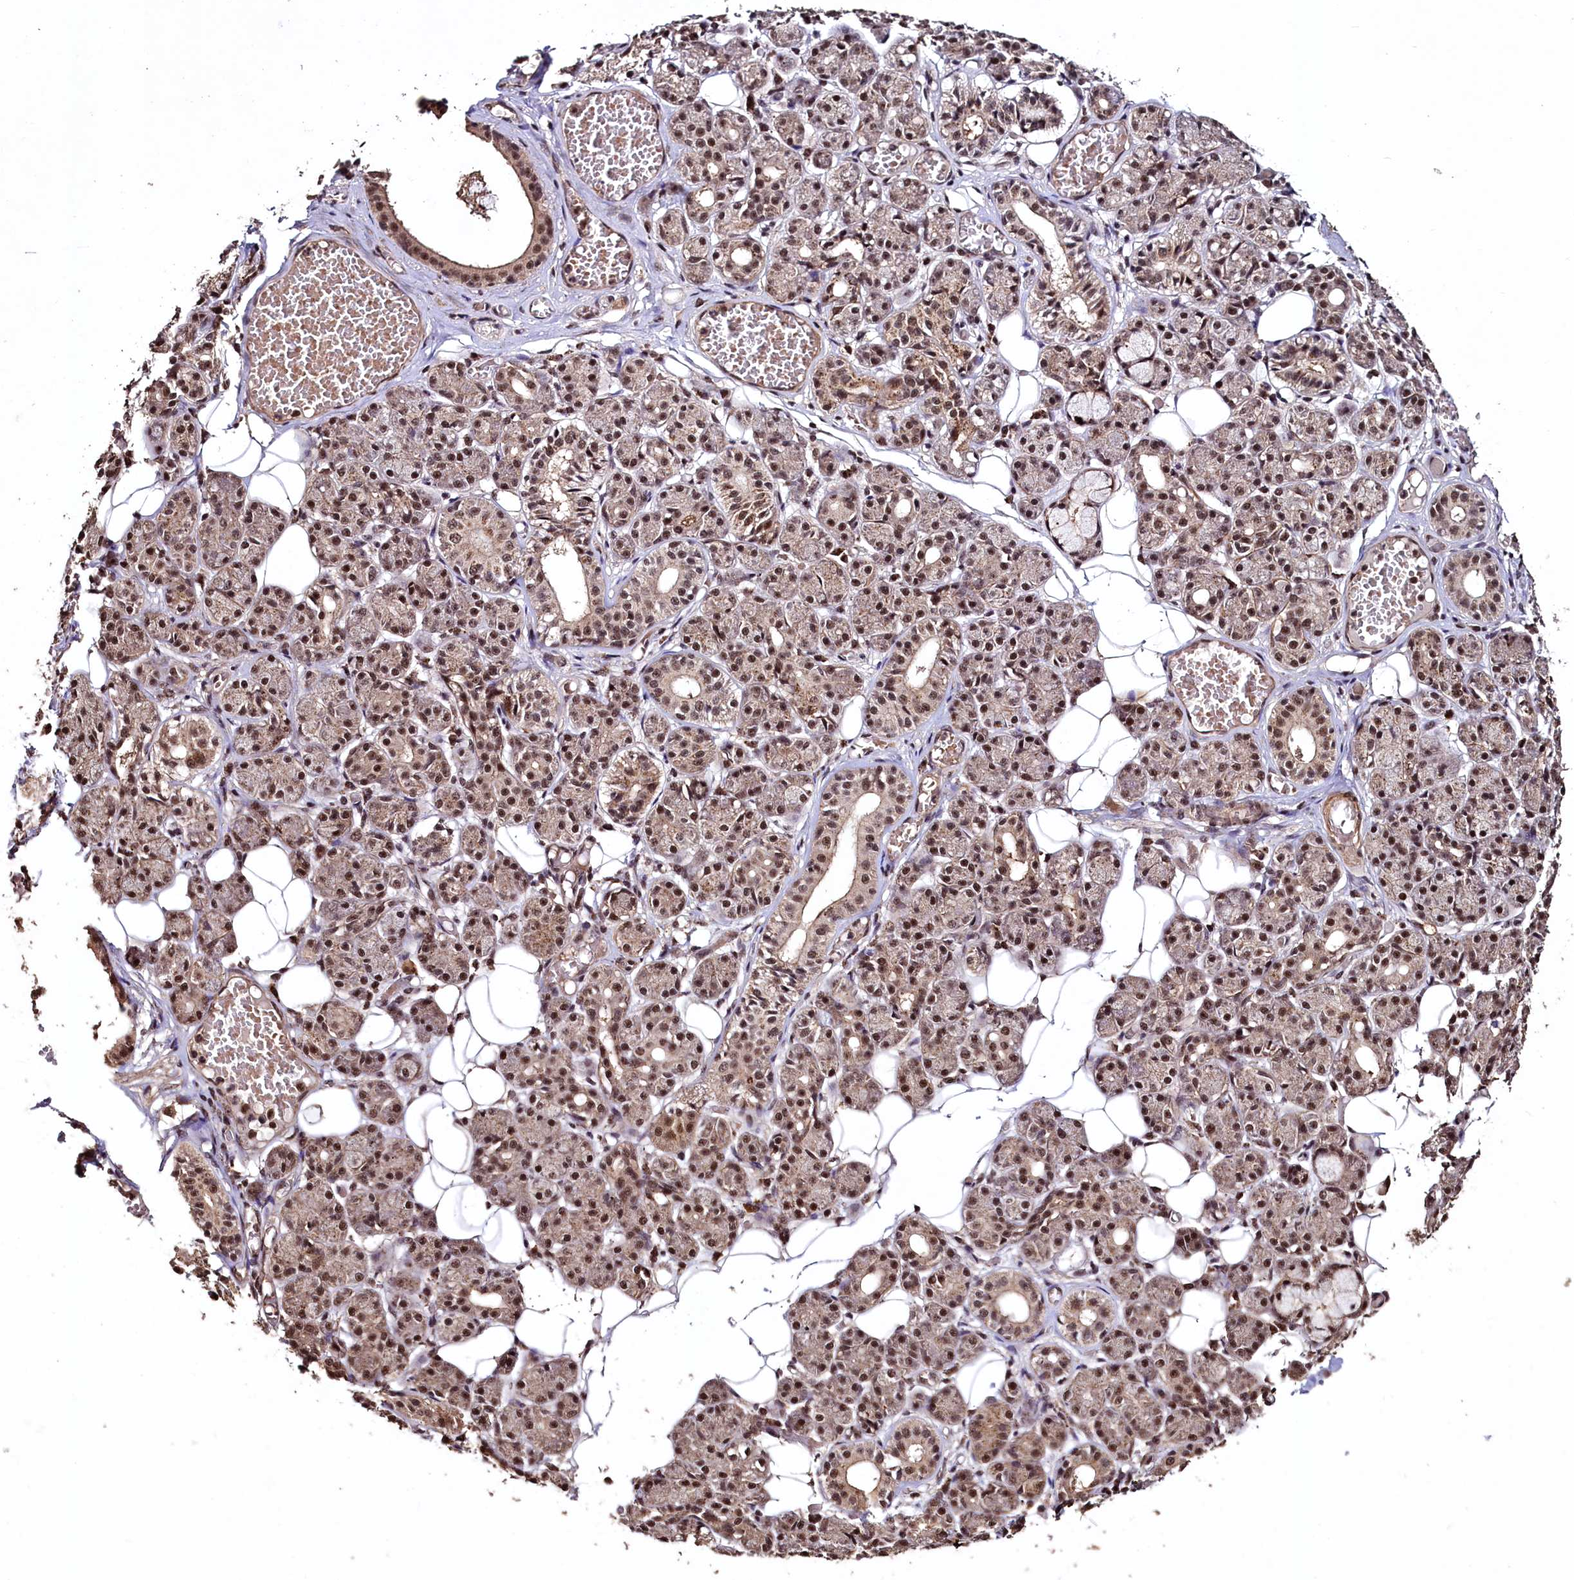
{"staining": {"intensity": "strong", "quantity": ">75%", "location": "nuclear"}, "tissue": "salivary gland", "cell_type": "Glandular cells", "image_type": "normal", "snomed": [{"axis": "morphology", "description": "Normal tissue, NOS"}, {"axis": "topography", "description": "Salivary gland"}], "caption": "Immunohistochemistry photomicrograph of normal salivary gland: salivary gland stained using immunohistochemistry demonstrates high levels of strong protein expression localized specifically in the nuclear of glandular cells, appearing as a nuclear brown color.", "gene": "SFSWAP", "patient": {"sex": "male", "age": 63}}